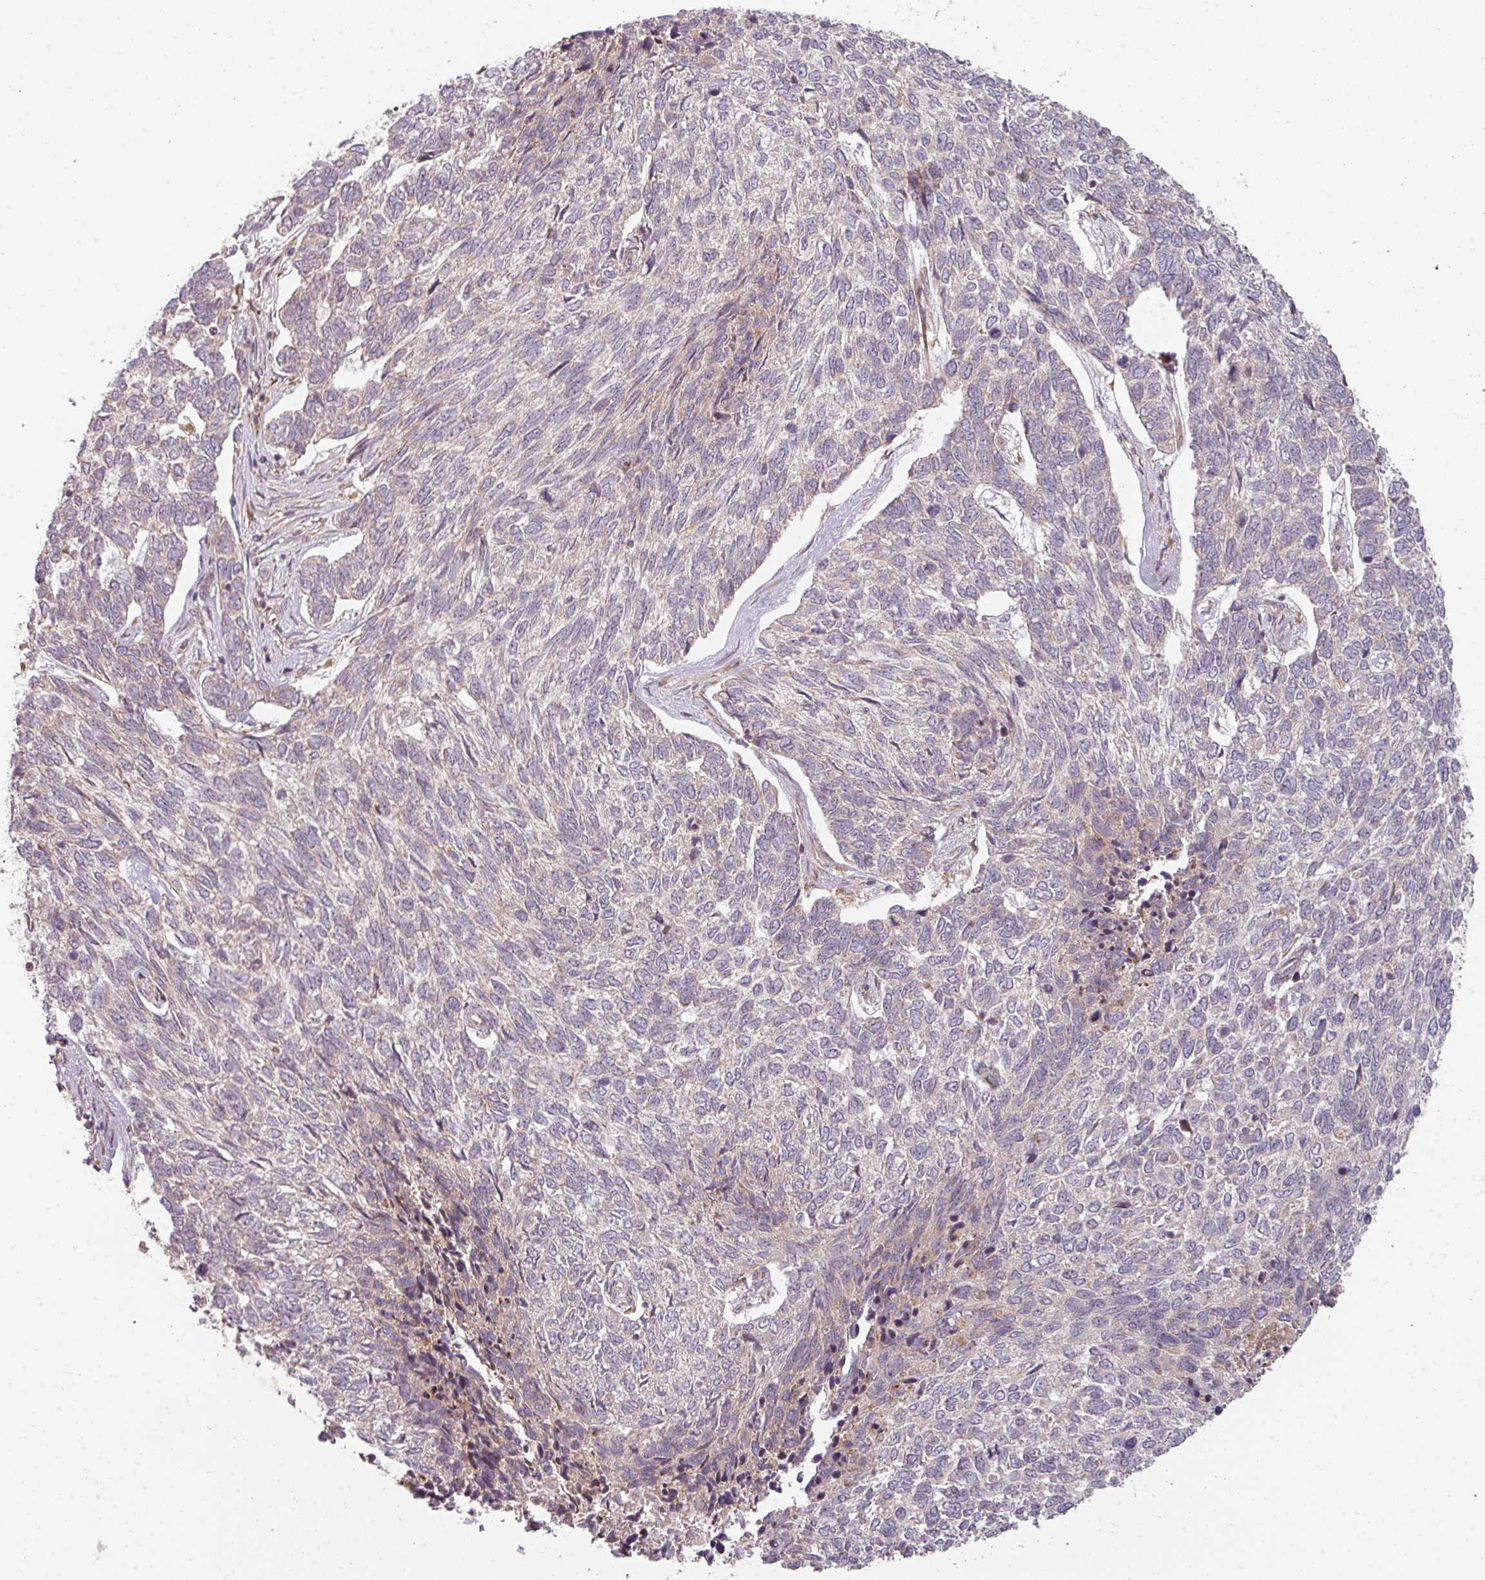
{"staining": {"intensity": "negative", "quantity": "none", "location": "none"}, "tissue": "skin cancer", "cell_type": "Tumor cells", "image_type": "cancer", "snomed": [{"axis": "morphology", "description": "Basal cell carcinoma"}, {"axis": "topography", "description": "Skin"}], "caption": "A photomicrograph of basal cell carcinoma (skin) stained for a protein shows no brown staining in tumor cells.", "gene": "CNOT1", "patient": {"sex": "female", "age": 65}}